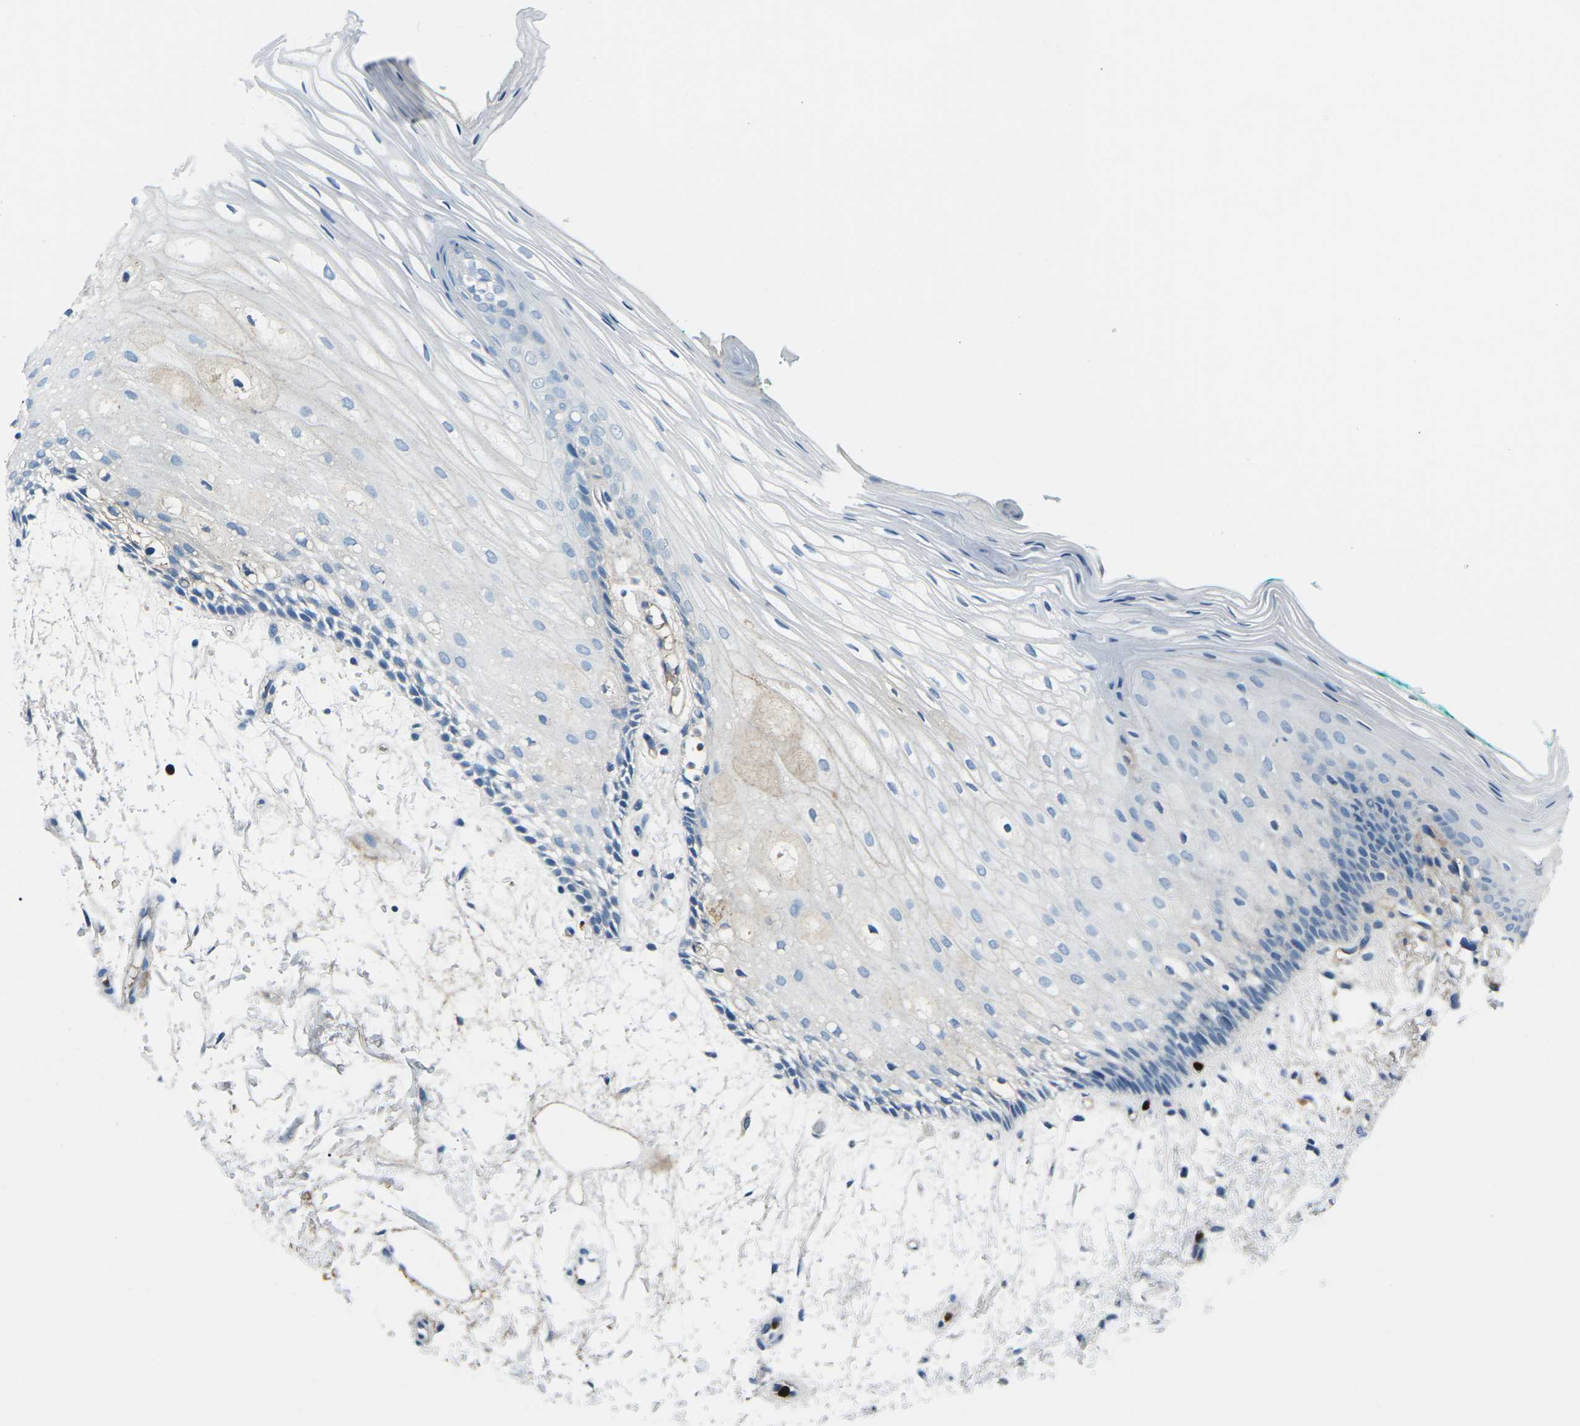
{"staining": {"intensity": "negative", "quantity": "none", "location": "none"}, "tissue": "oral mucosa", "cell_type": "Squamous epithelial cells", "image_type": "normal", "snomed": [{"axis": "morphology", "description": "Normal tissue, NOS"}, {"axis": "topography", "description": "Skeletal muscle"}, {"axis": "topography", "description": "Oral tissue"}, {"axis": "topography", "description": "Peripheral nerve tissue"}], "caption": "Squamous epithelial cells show no significant protein expression in normal oral mucosa. (Stains: DAB (3,3'-diaminobenzidine) immunohistochemistry (IHC) with hematoxylin counter stain, Microscopy: brightfield microscopy at high magnification).", "gene": "FCN1", "patient": {"sex": "female", "age": 84}}